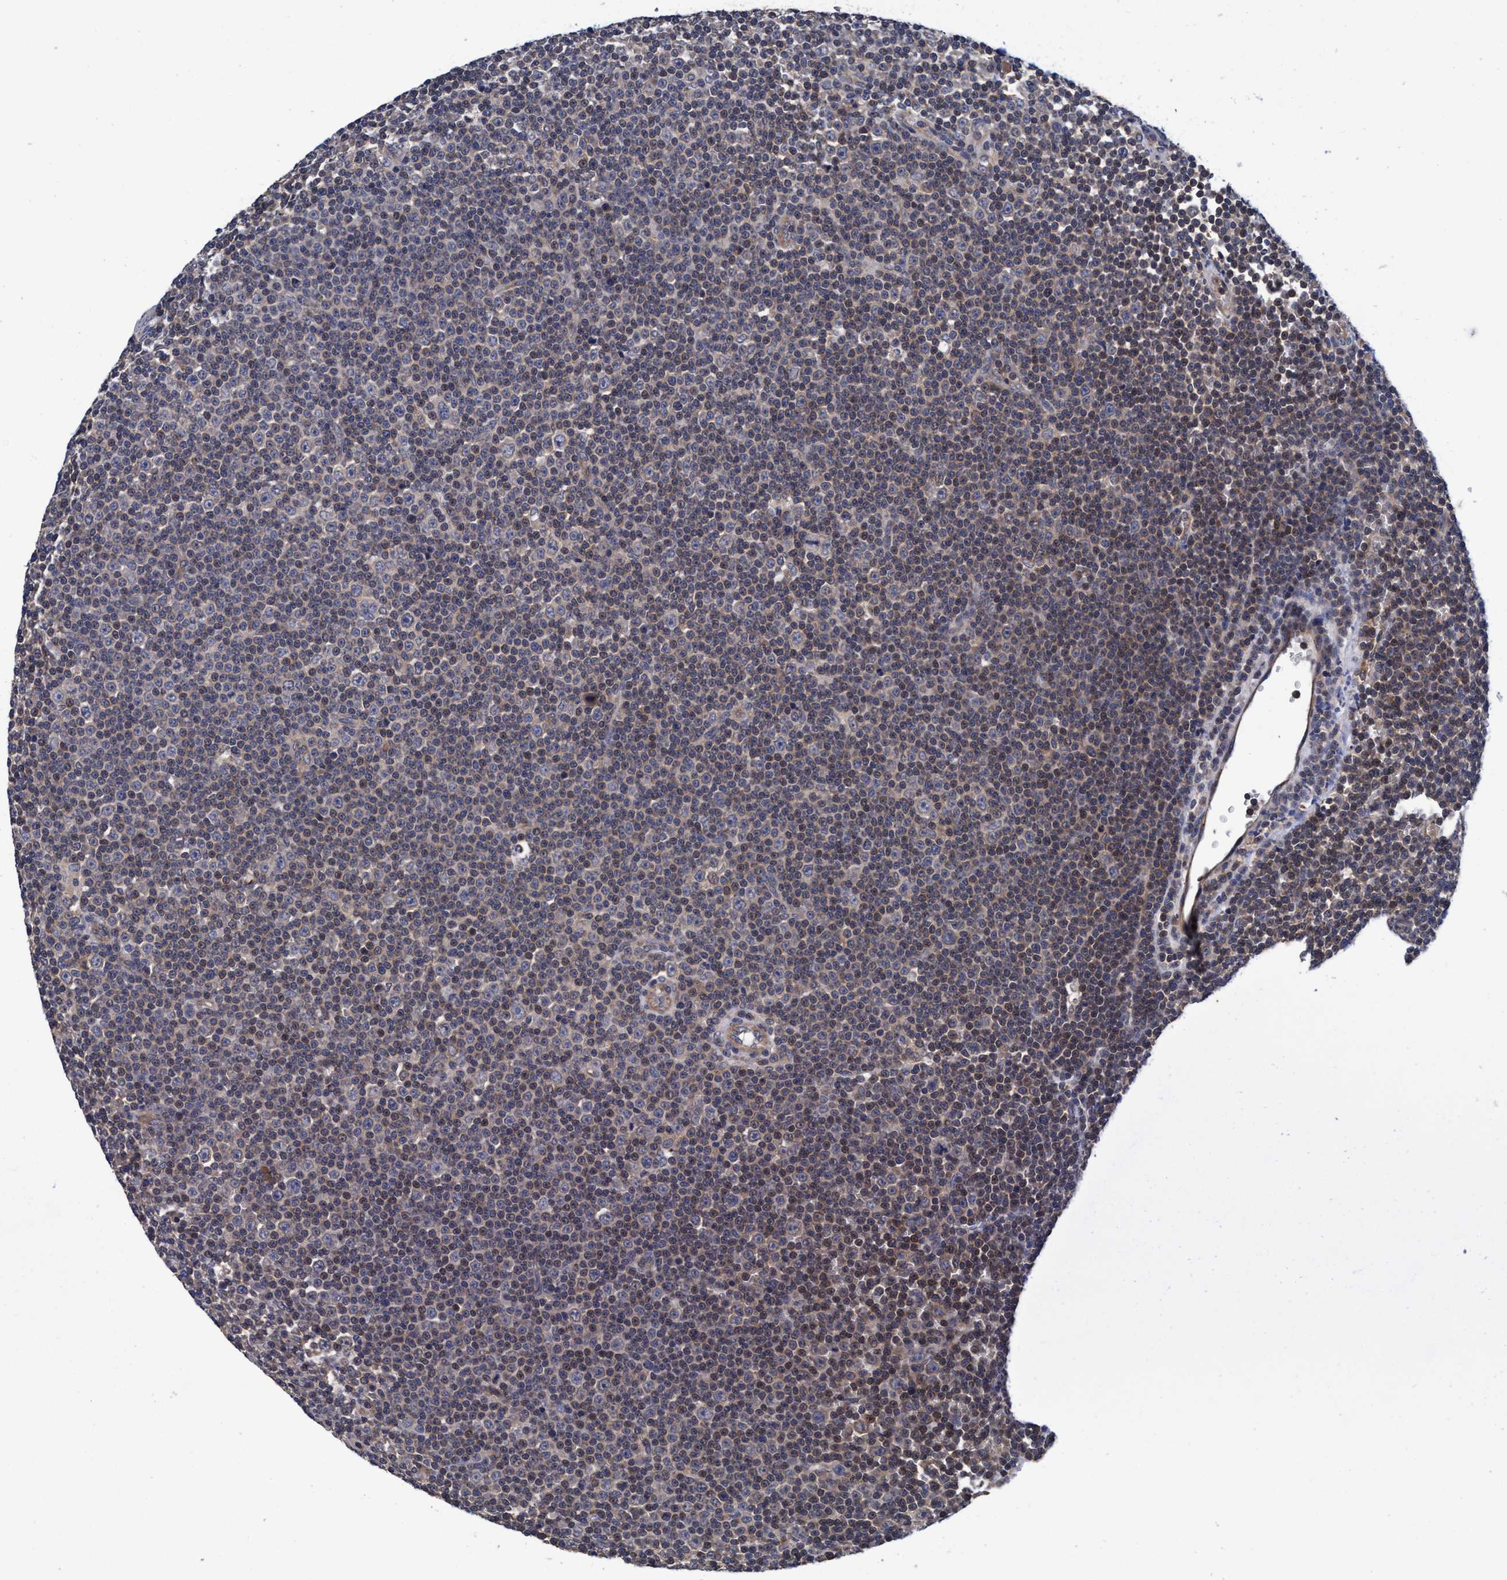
{"staining": {"intensity": "weak", "quantity": "25%-75%", "location": "cytoplasmic/membranous"}, "tissue": "lymphoma", "cell_type": "Tumor cells", "image_type": "cancer", "snomed": [{"axis": "morphology", "description": "Malignant lymphoma, non-Hodgkin's type, Low grade"}, {"axis": "topography", "description": "Lymph node"}], "caption": "There is low levels of weak cytoplasmic/membranous staining in tumor cells of lymphoma, as demonstrated by immunohistochemical staining (brown color).", "gene": "CALCOCO2", "patient": {"sex": "female", "age": 67}}